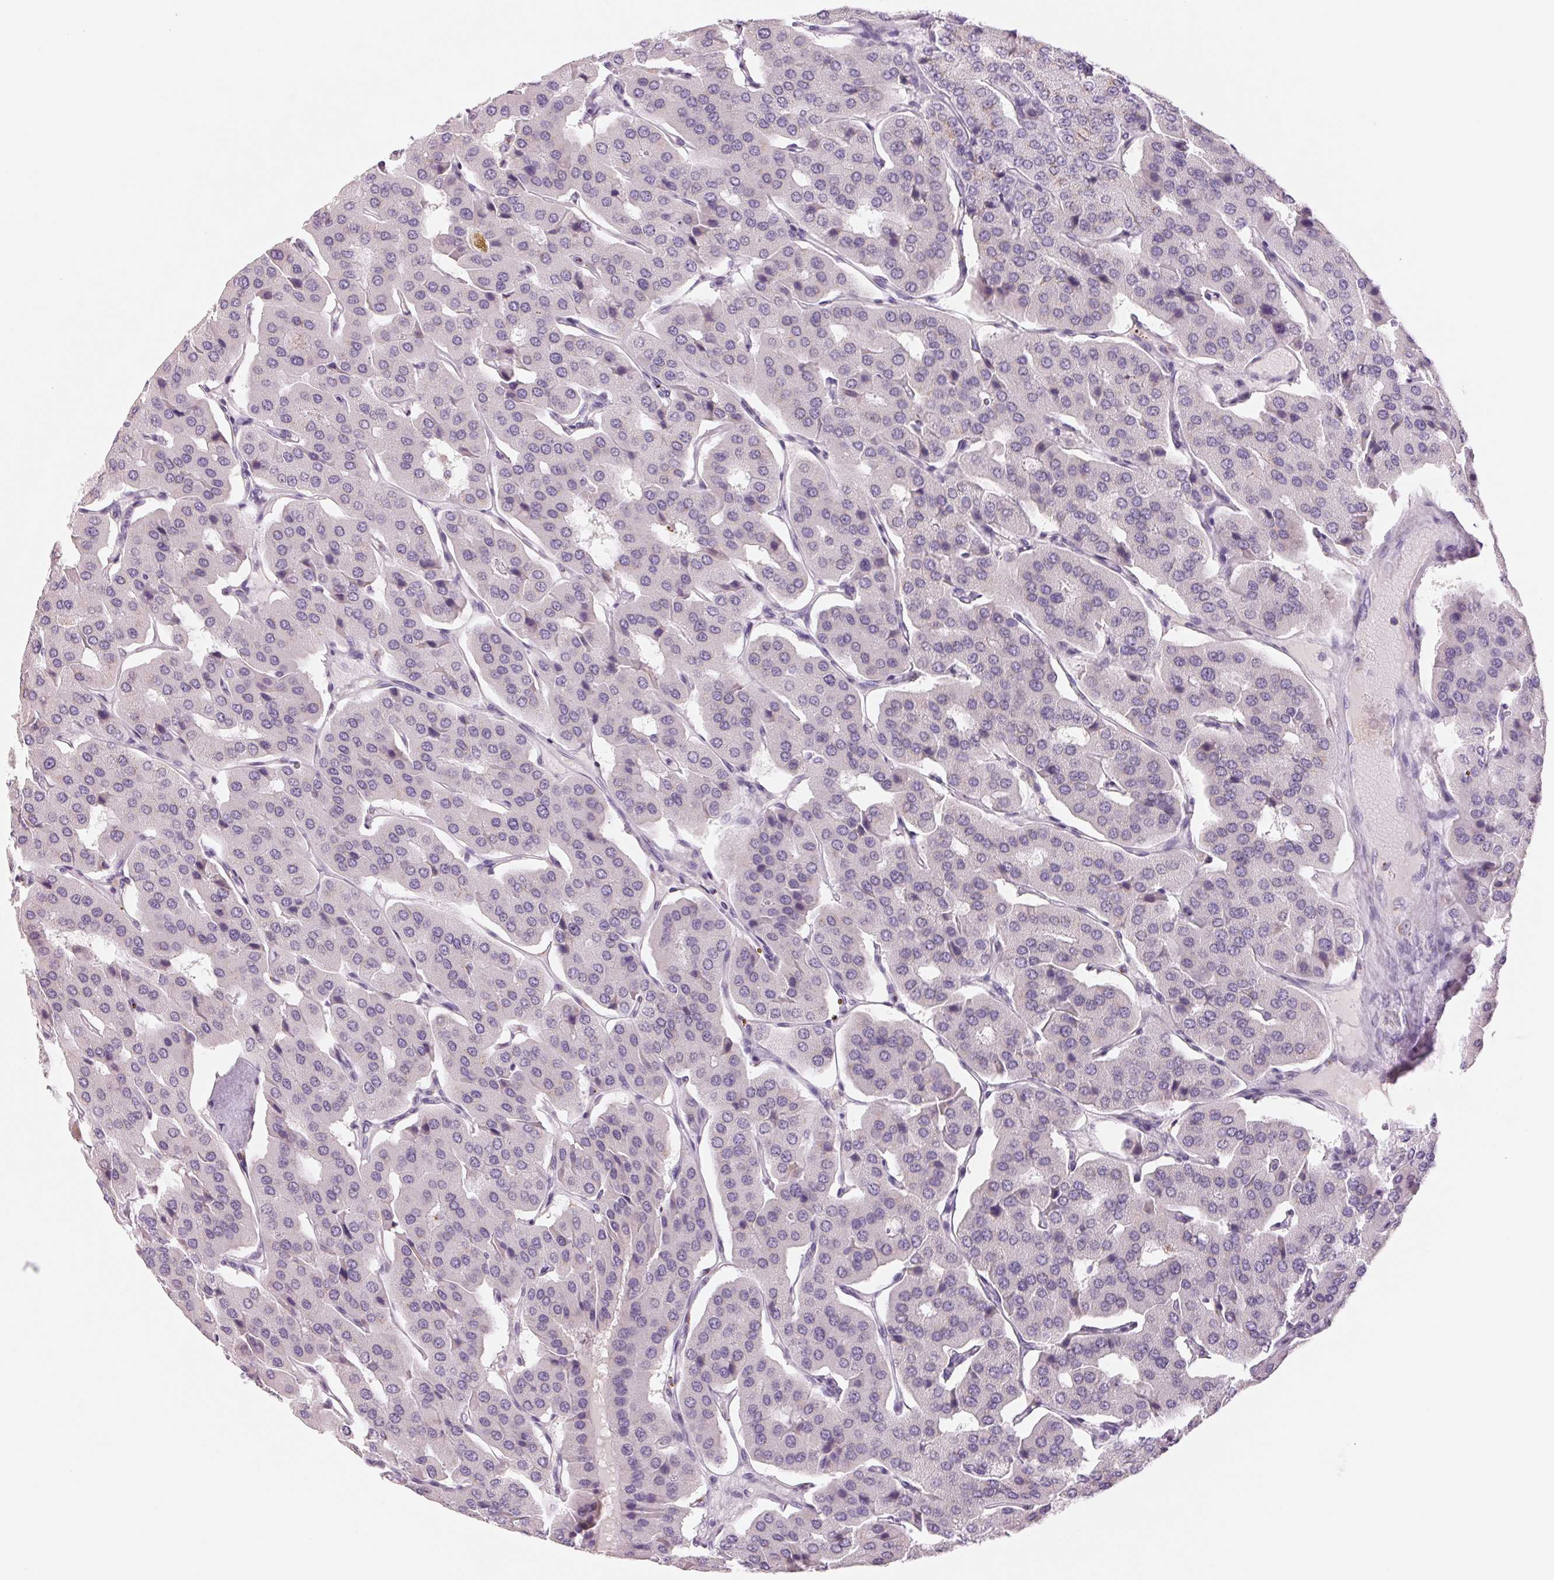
{"staining": {"intensity": "negative", "quantity": "none", "location": "none"}, "tissue": "parathyroid gland", "cell_type": "Glandular cells", "image_type": "normal", "snomed": [{"axis": "morphology", "description": "Normal tissue, NOS"}, {"axis": "morphology", "description": "Adenoma, NOS"}, {"axis": "topography", "description": "Parathyroid gland"}], "caption": "This is an immunohistochemistry (IHC) micrograph of unremarkable parathyroid gland. There is no expression in glandular cells.", "gene": "GALNT7", "patient": {"sex": "female", "age": 86}}